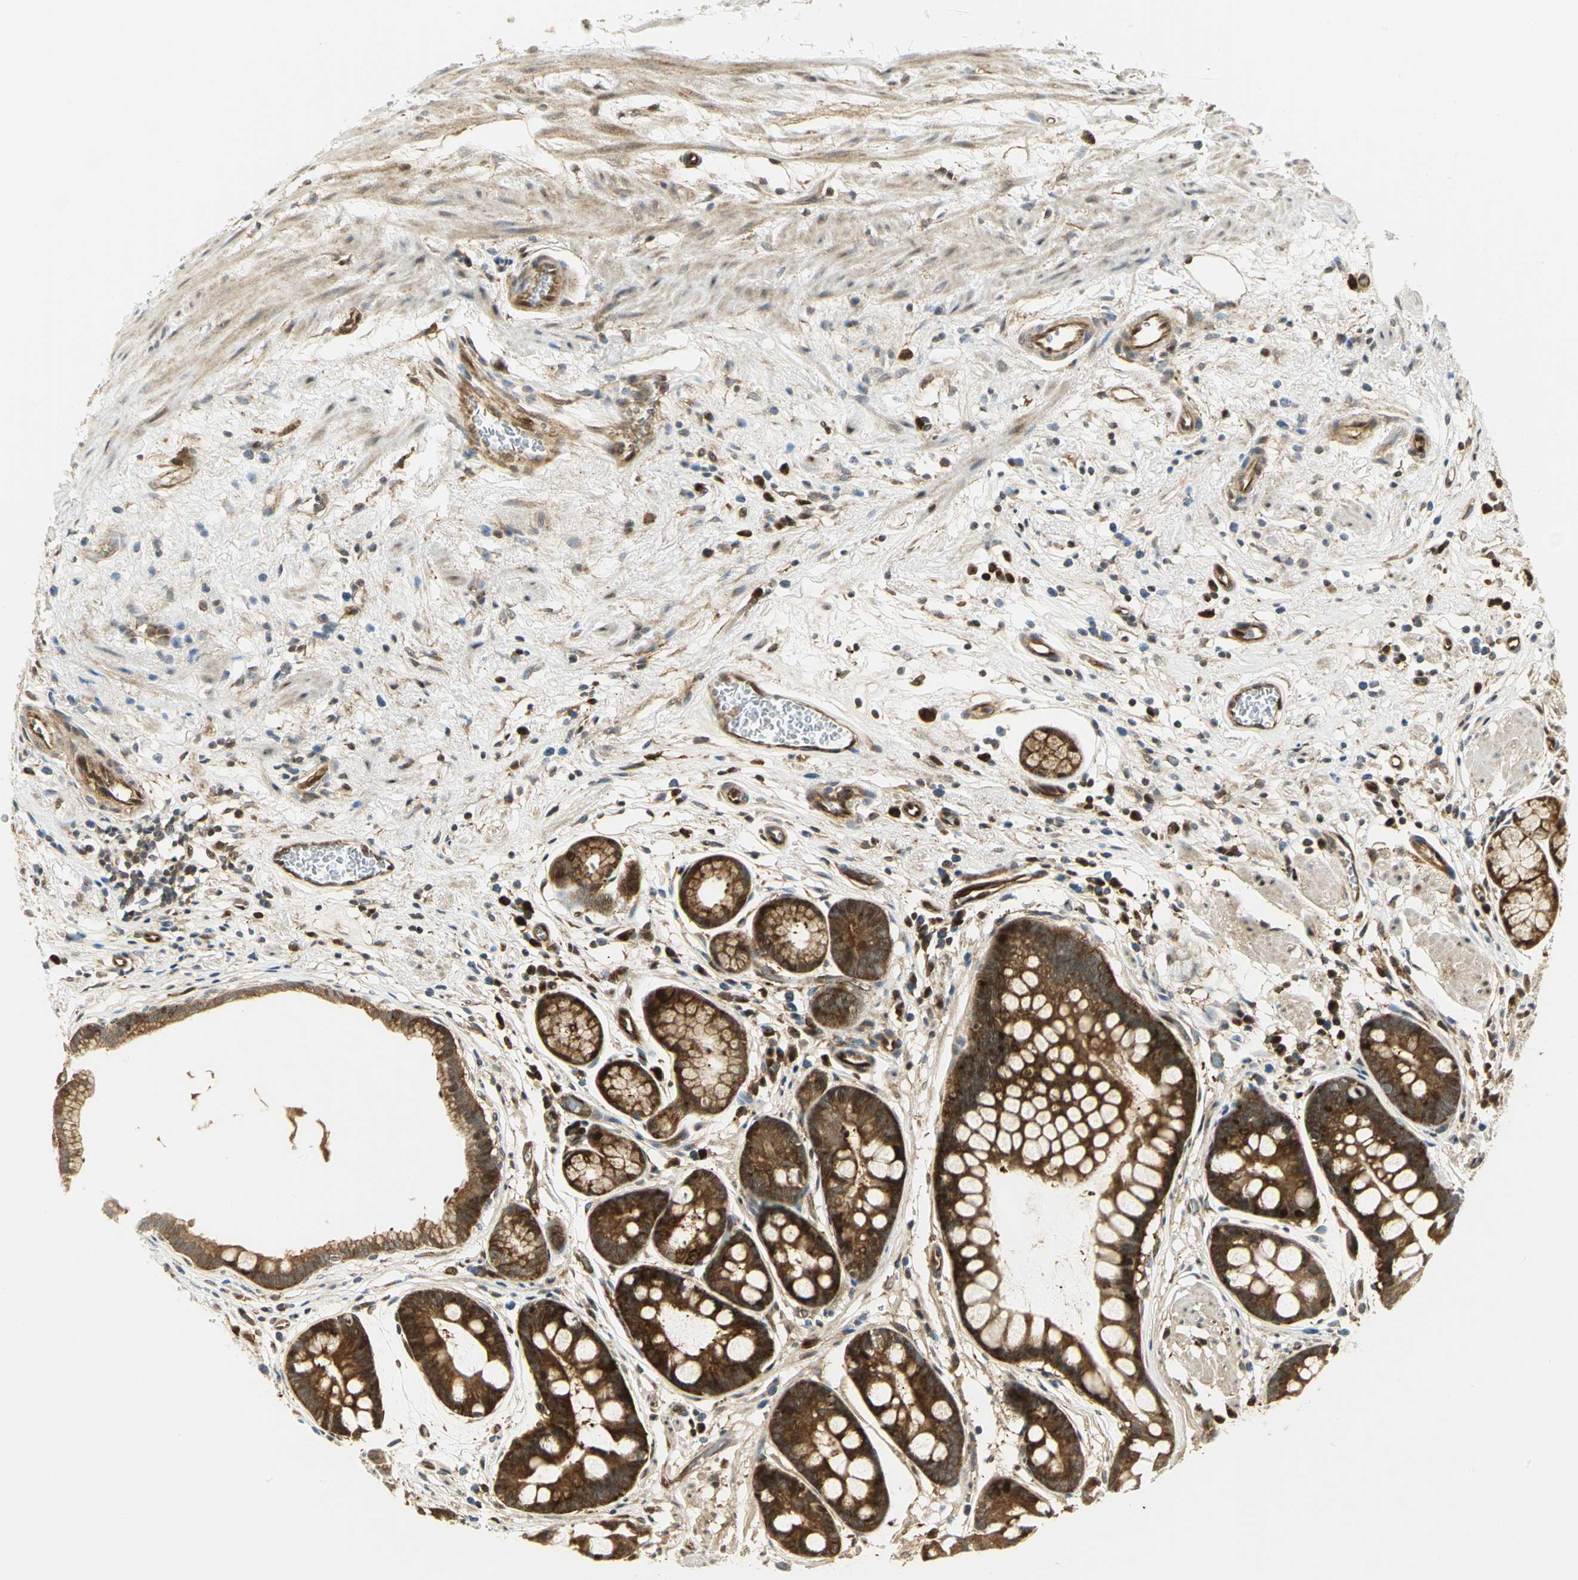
{"staining": {"intensity": "strong", "quantity": ">75%", "location": "cytoplasmic/membranous,nuclear"}, "tissue": "stomach", "cell_type": "Glandular cells", "image_type": "normal", "snomed": [{"axis": "morphology", "description": "Normal tissue, NOS"}, {"axis": "morphology", "description": "Inflammation, NOS"}, {"axis": "topography", "description": "Stomach, lower"}], "caption": "Protein expression analysis of unremarkable stomach demonstrates strong cytoplasmic/membranous,nuclear staining in about >75% of glandular cells.", "gene": "EEA1", "patient": {"sex": "male", "age": 59}}